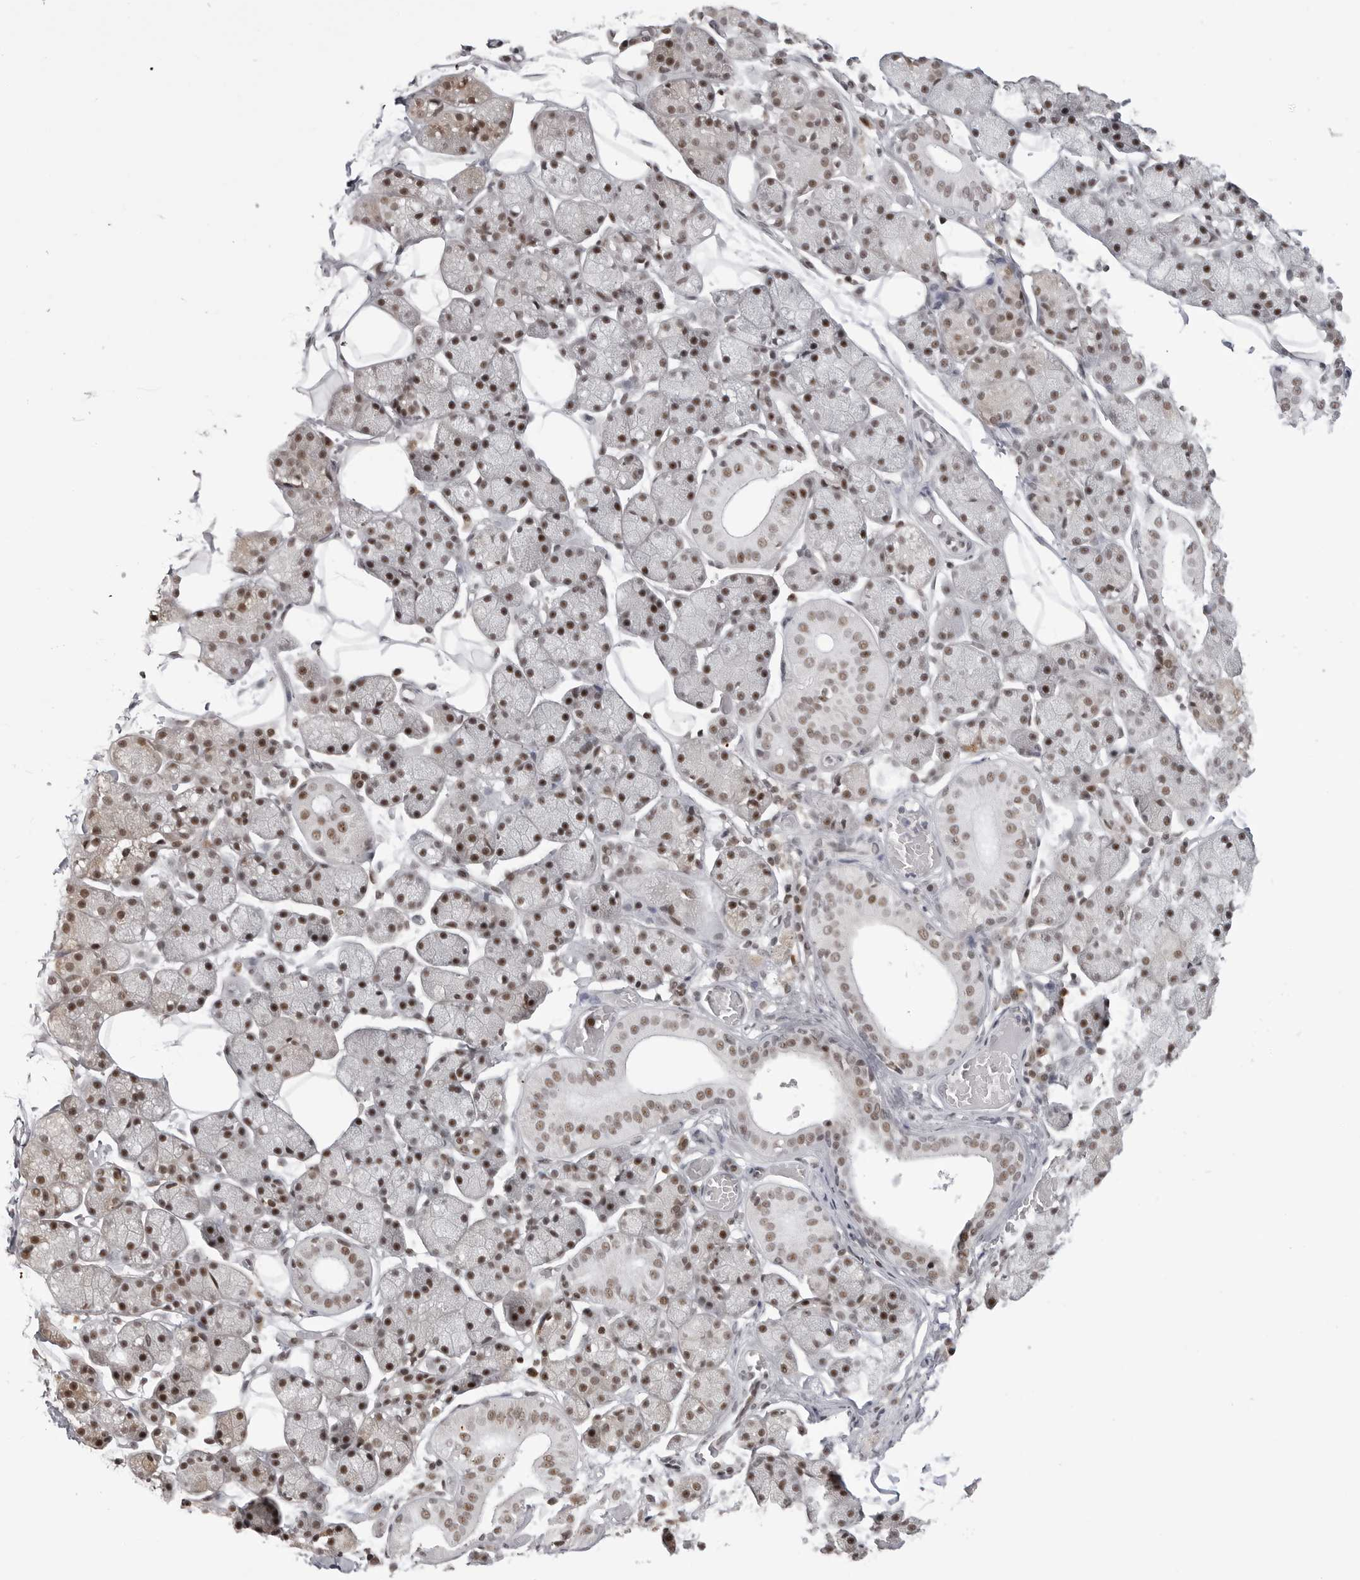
{"staining": {"intensity": "moderate", "quantity": "25%-75%", "location": "cytoplasmic/membranous,nuclear"}, "tissue": "salivary gland", "cell_type": "Glandular cells", "image_type": "normal", "snomed": [{"axis": "morphology", "description": "Normal tissue, NOS"}, {"axis": "topography", "description": "Salivary gland"}], "caption": "DAB immunohistochemical staining of benign salivary gland shows moderate cytoplasmic/membranous,nuclear protein staining in approximately 25%-75% of glandular cells.", "gene": "WRAP53", "patient": {"sex": "female", "age": 33}}